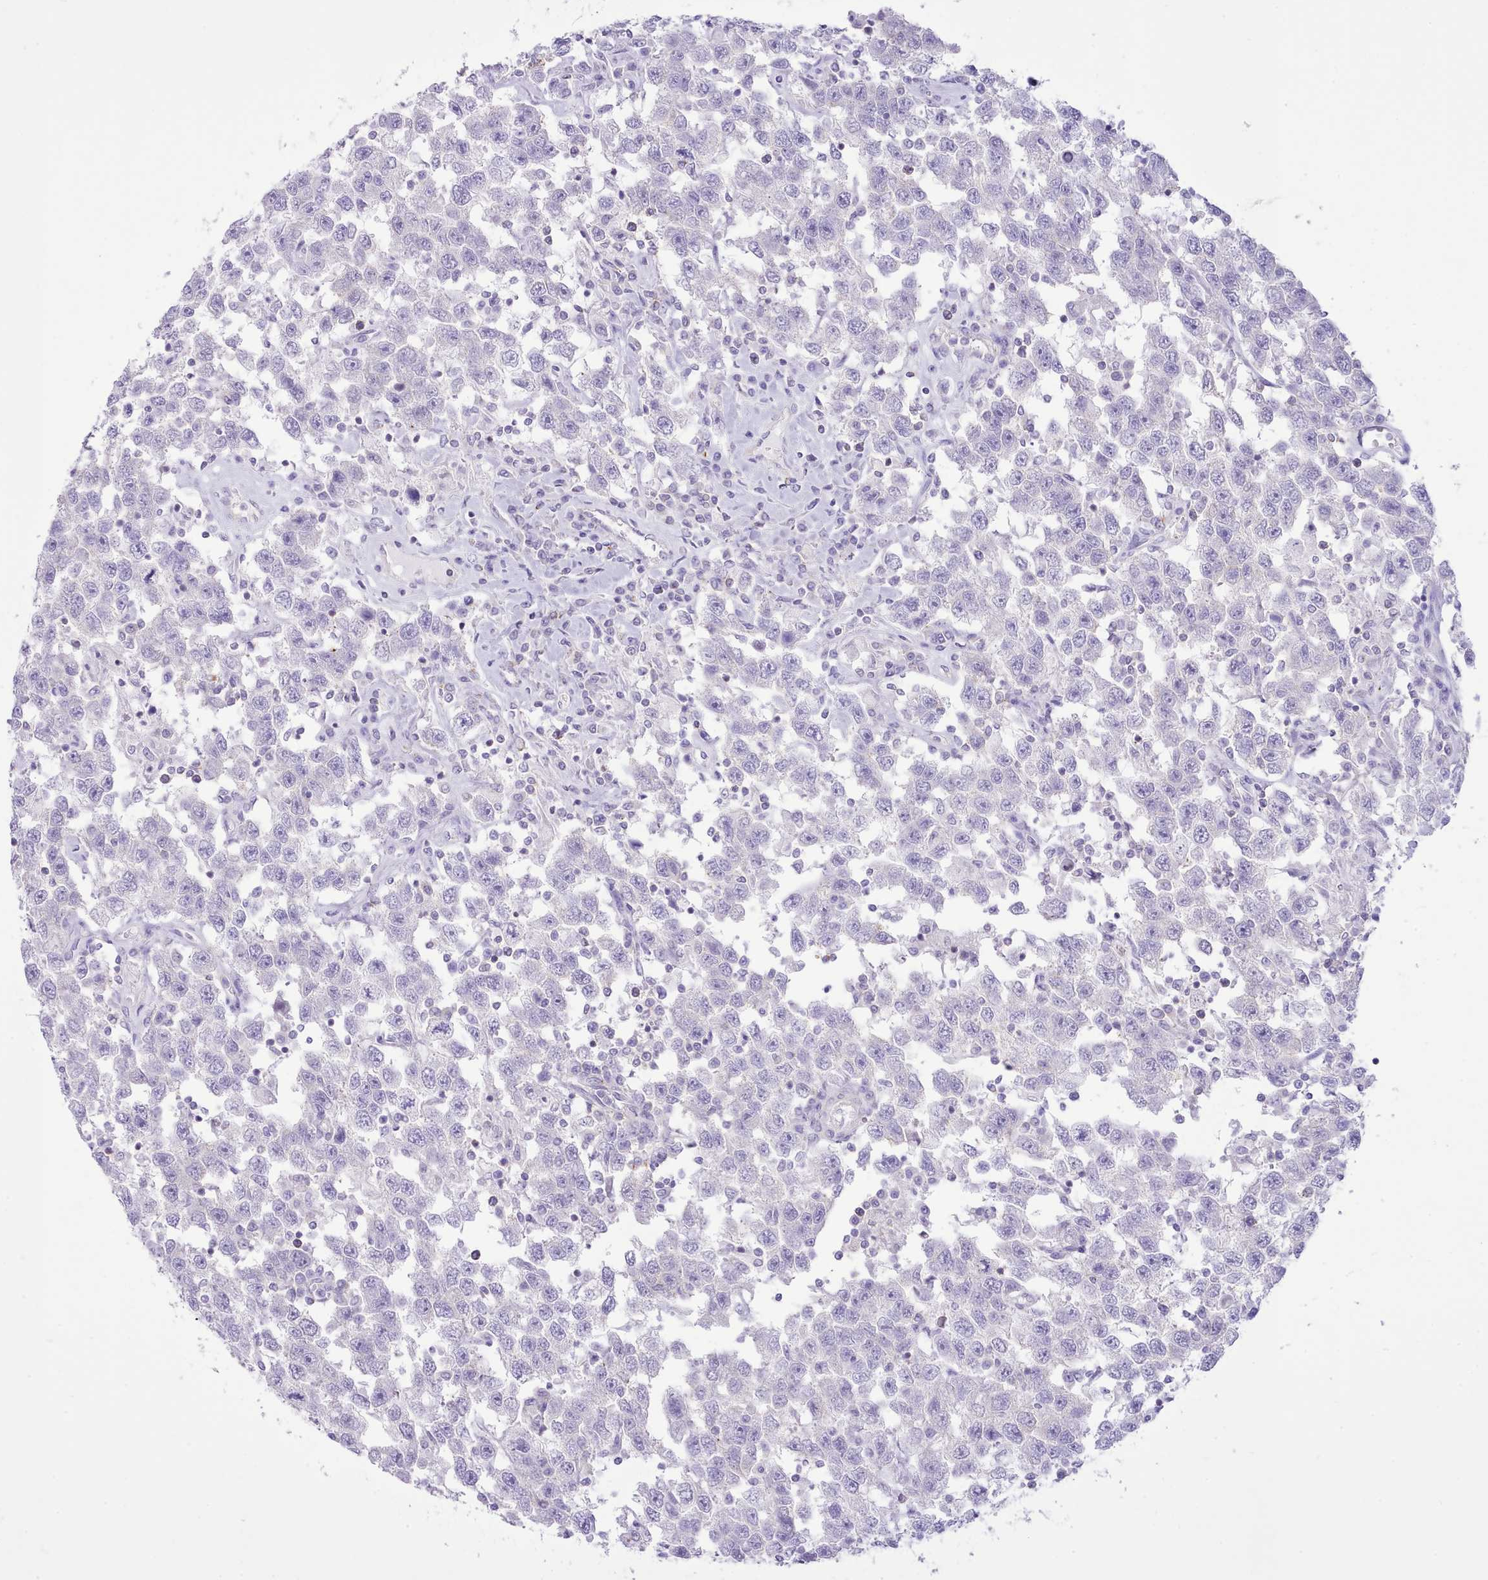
{"staining": {"intensity": "negative", "quantity": "none", "location": "none"}, "tissue": "testis cancer", "cell_type": "Tumor cells", "image_type": "cancer", "snomed": [{"axis": "morphology", "description": "Seminoma, NOS"}, {"axis": "topography", "description": "Testis"}], "caption": "An IHC histopathology image of seminoma (testis) is shown. There is no staining in tumor cells of seminoma (testis).", "gene": "MDFI", "patient": {"sex": "male", "age": 41}}